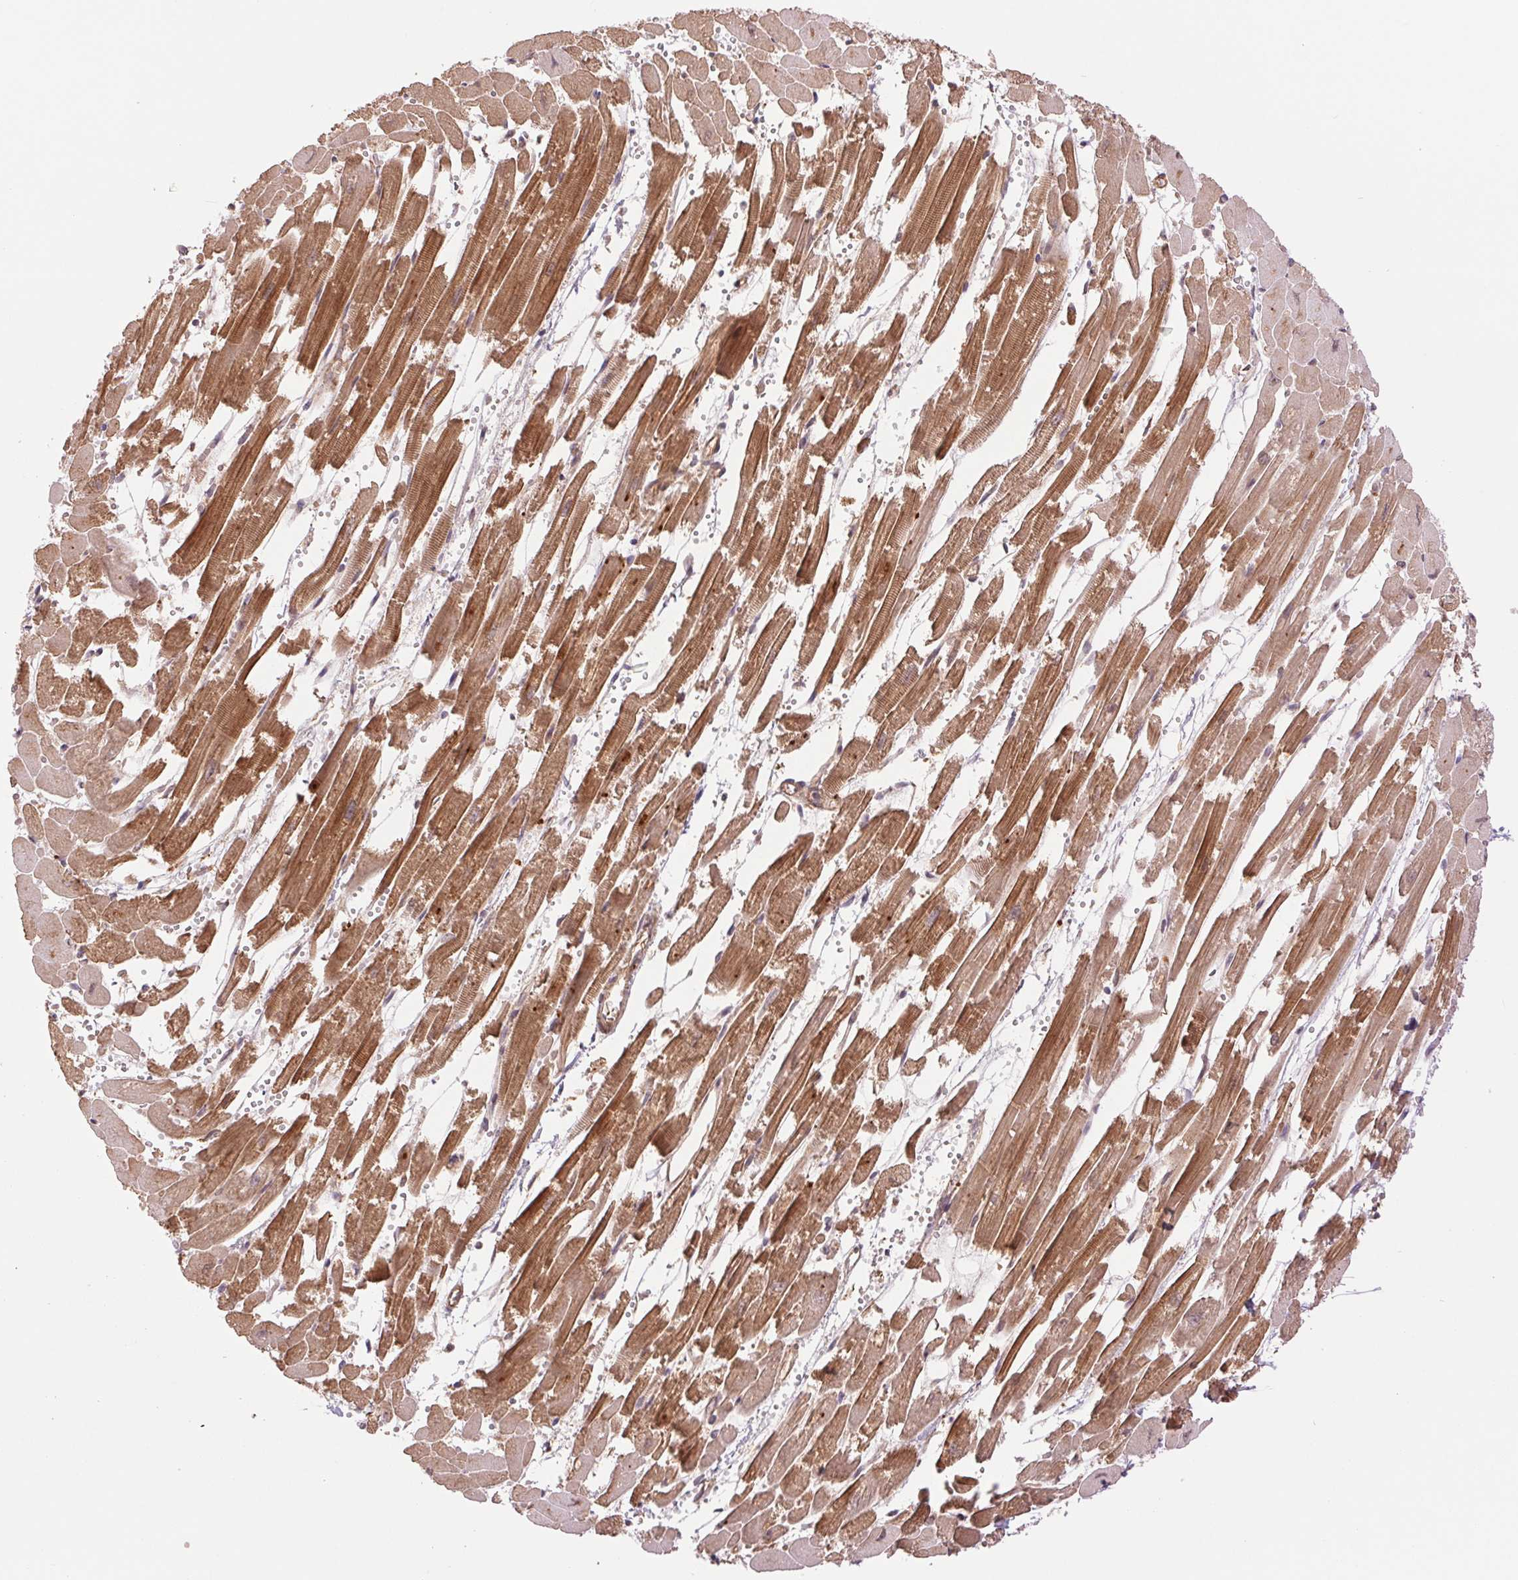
{"staining": {"intensity": "moderate", "quantity": ">75%", "location": "cytoplasmic/membranous"}, "tissue": "heart muscle", "cell_type": "Cardiomyocytes", "image_type": "normal", "snomed": [{"axis": "morphology", "description": "Normal tissue, NOS"}, {"axis": "topography", "description": "Heart"}], "caption": "Benign heart muscle was stained to show a protein in brown. There is medium levels of moderate cytoplasmic/membranous staining in about >75% of cardiomyocytes. Immunohistochemistry (ihc) stains the protein in brown and the nuclei are stained blue.", "gene": "STARD7", "patient": {"sex": "female", "age": 52}}